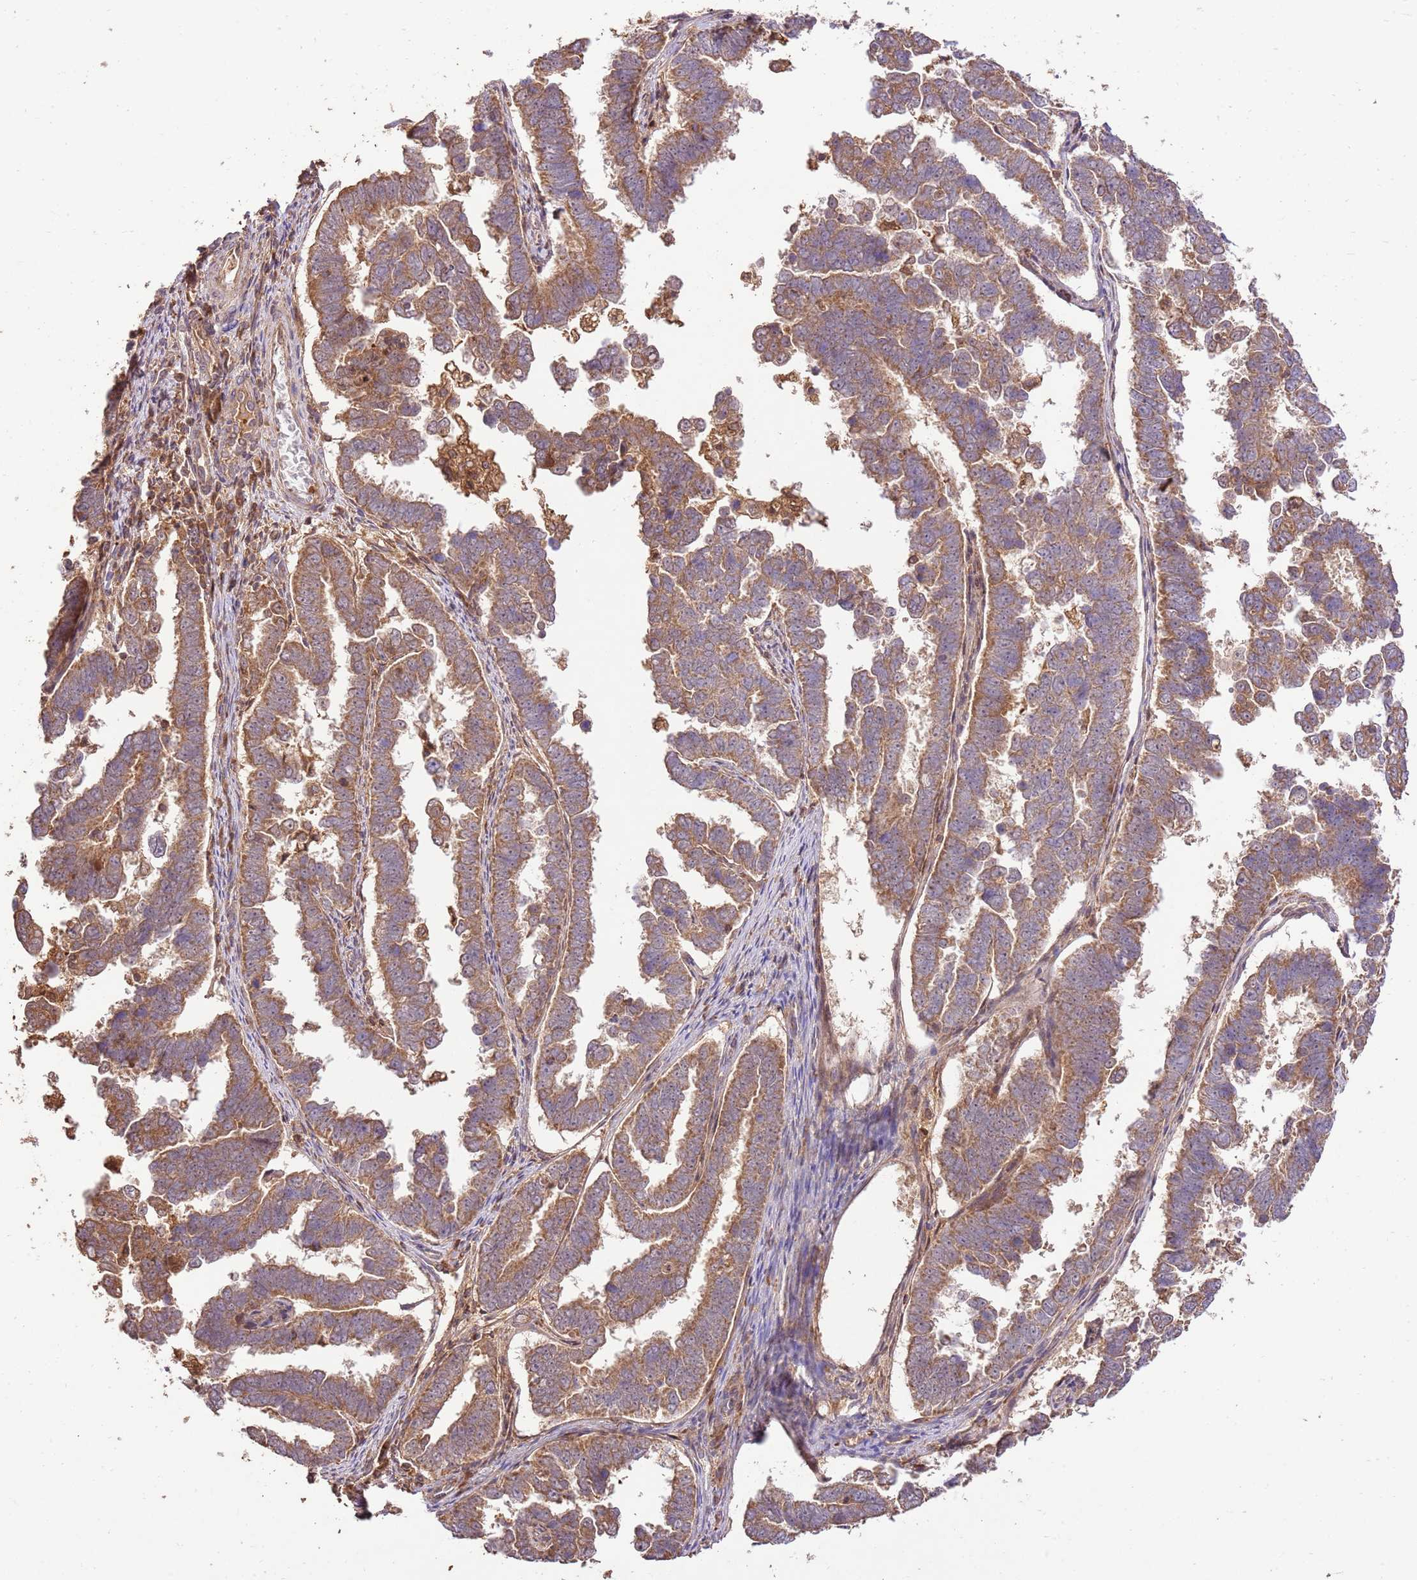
{"staining": {"intensity": "moderate", "quantity": ">75%", "location": "cytoplasmic/membranous"}, "tissue": "endometrial cancer", "cell_type": "Tumor cells", "image_type": "cancer", "snomed": [{"axis": "morphology", "description": "Adenocarcinoma, NOS"}, {"axis": "topography", "description": "Endometrium"}], "caption": "Immunohistochemistry of human endometrial cancer shows medium levels of moderate cytoplasmic/membranous staining in about >75% of tumor cells.", "gene": "LRRC28", "patient": {"sex": "female", "age": 75}}